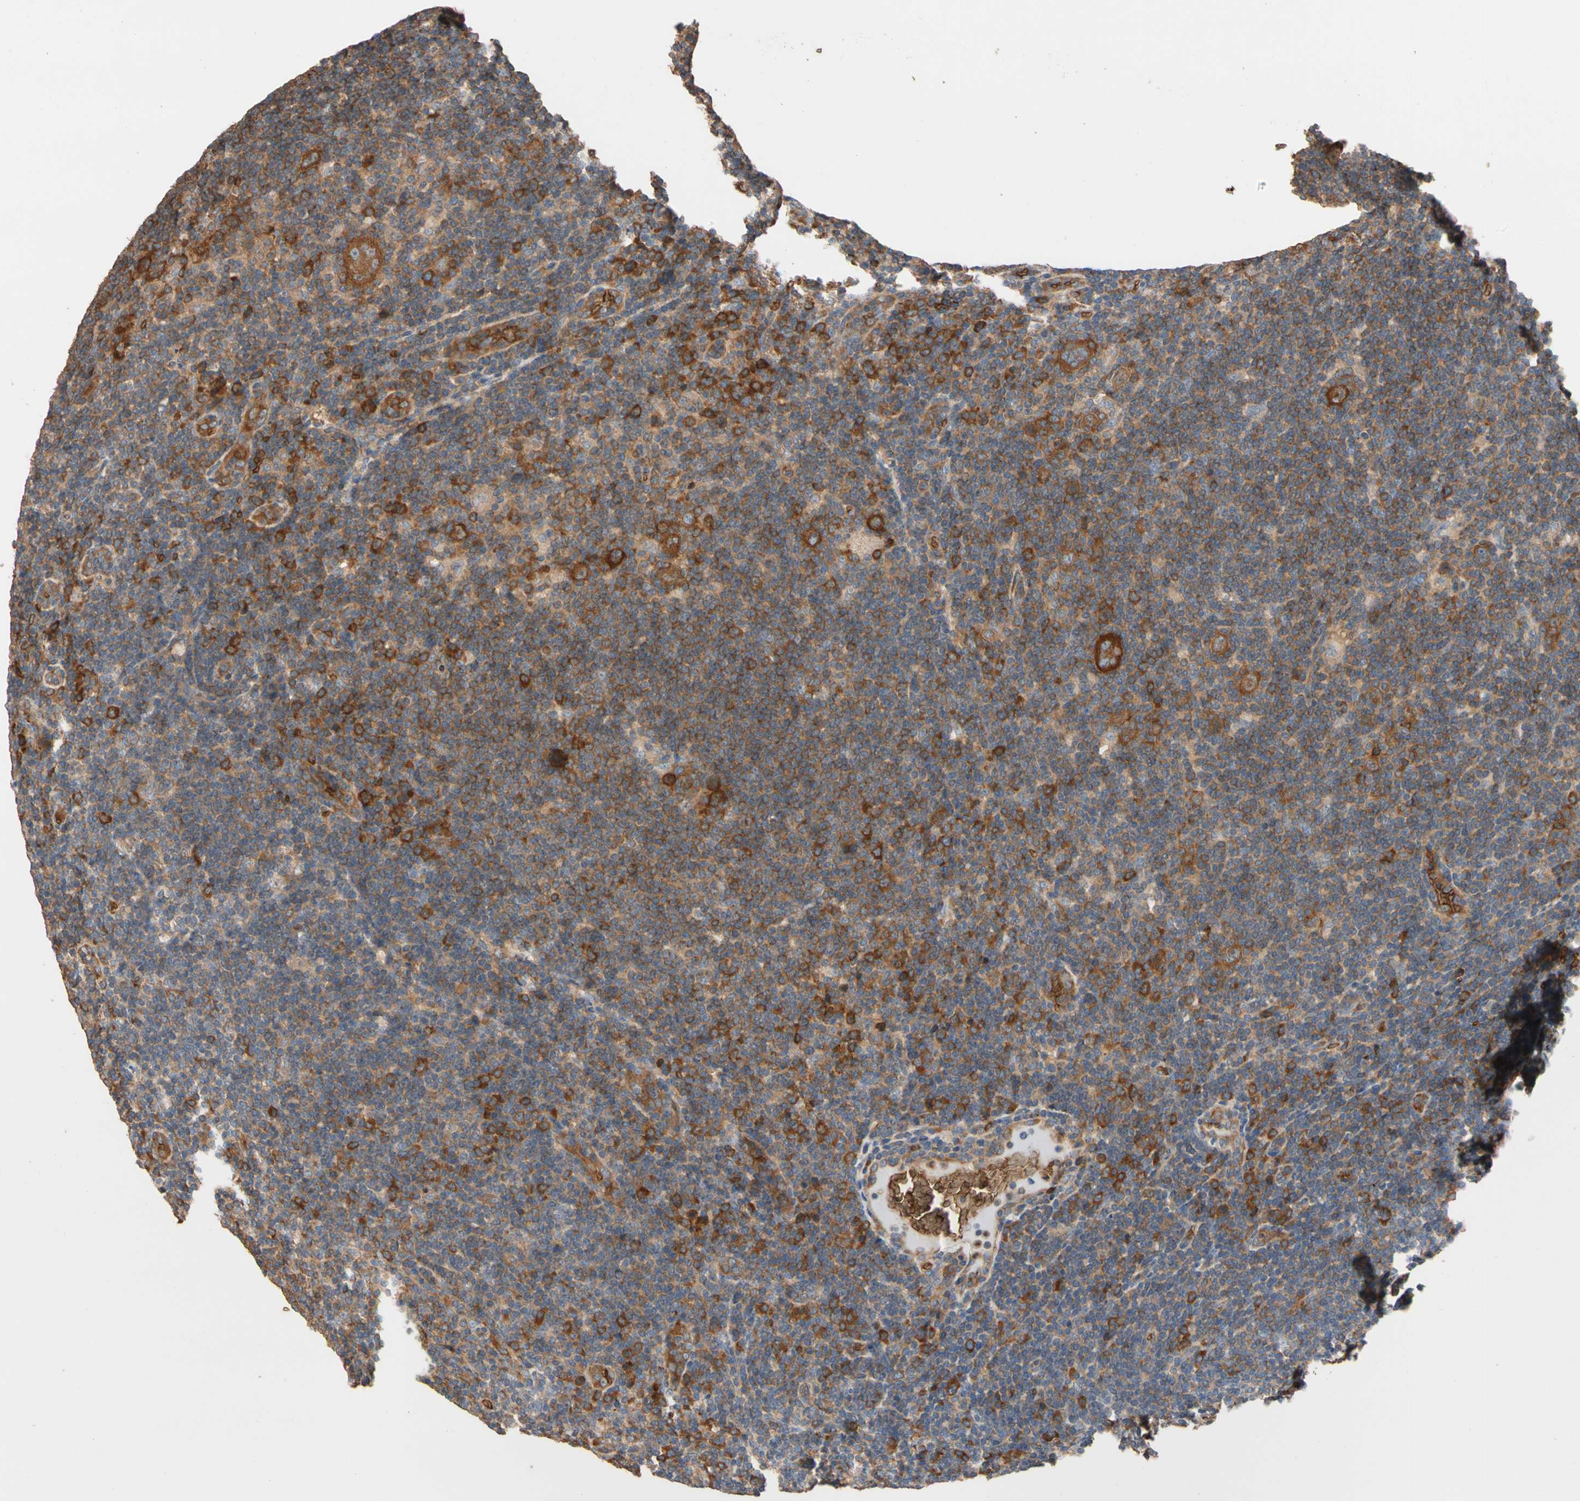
{"staining": {"intensity": "moderate", "quantity": ">75%", "location": "cytoplasmic/membranous"}, "tissue": "lymphoma", "cell_type": "Tumor cells", "image_type": "cancer", "snomed": [{"axis": "morphology", "description": "Hodgkin's disease, NOS"}, {"axis": "topography", "description": "Lymph node"}], "caption": "Moderate cytoplasmic/membranous expression is present in approximately >75% of tumor cells in lymphoma.", "gene": "RIOK2", "patient": {"sex": "female", "age": 57}}